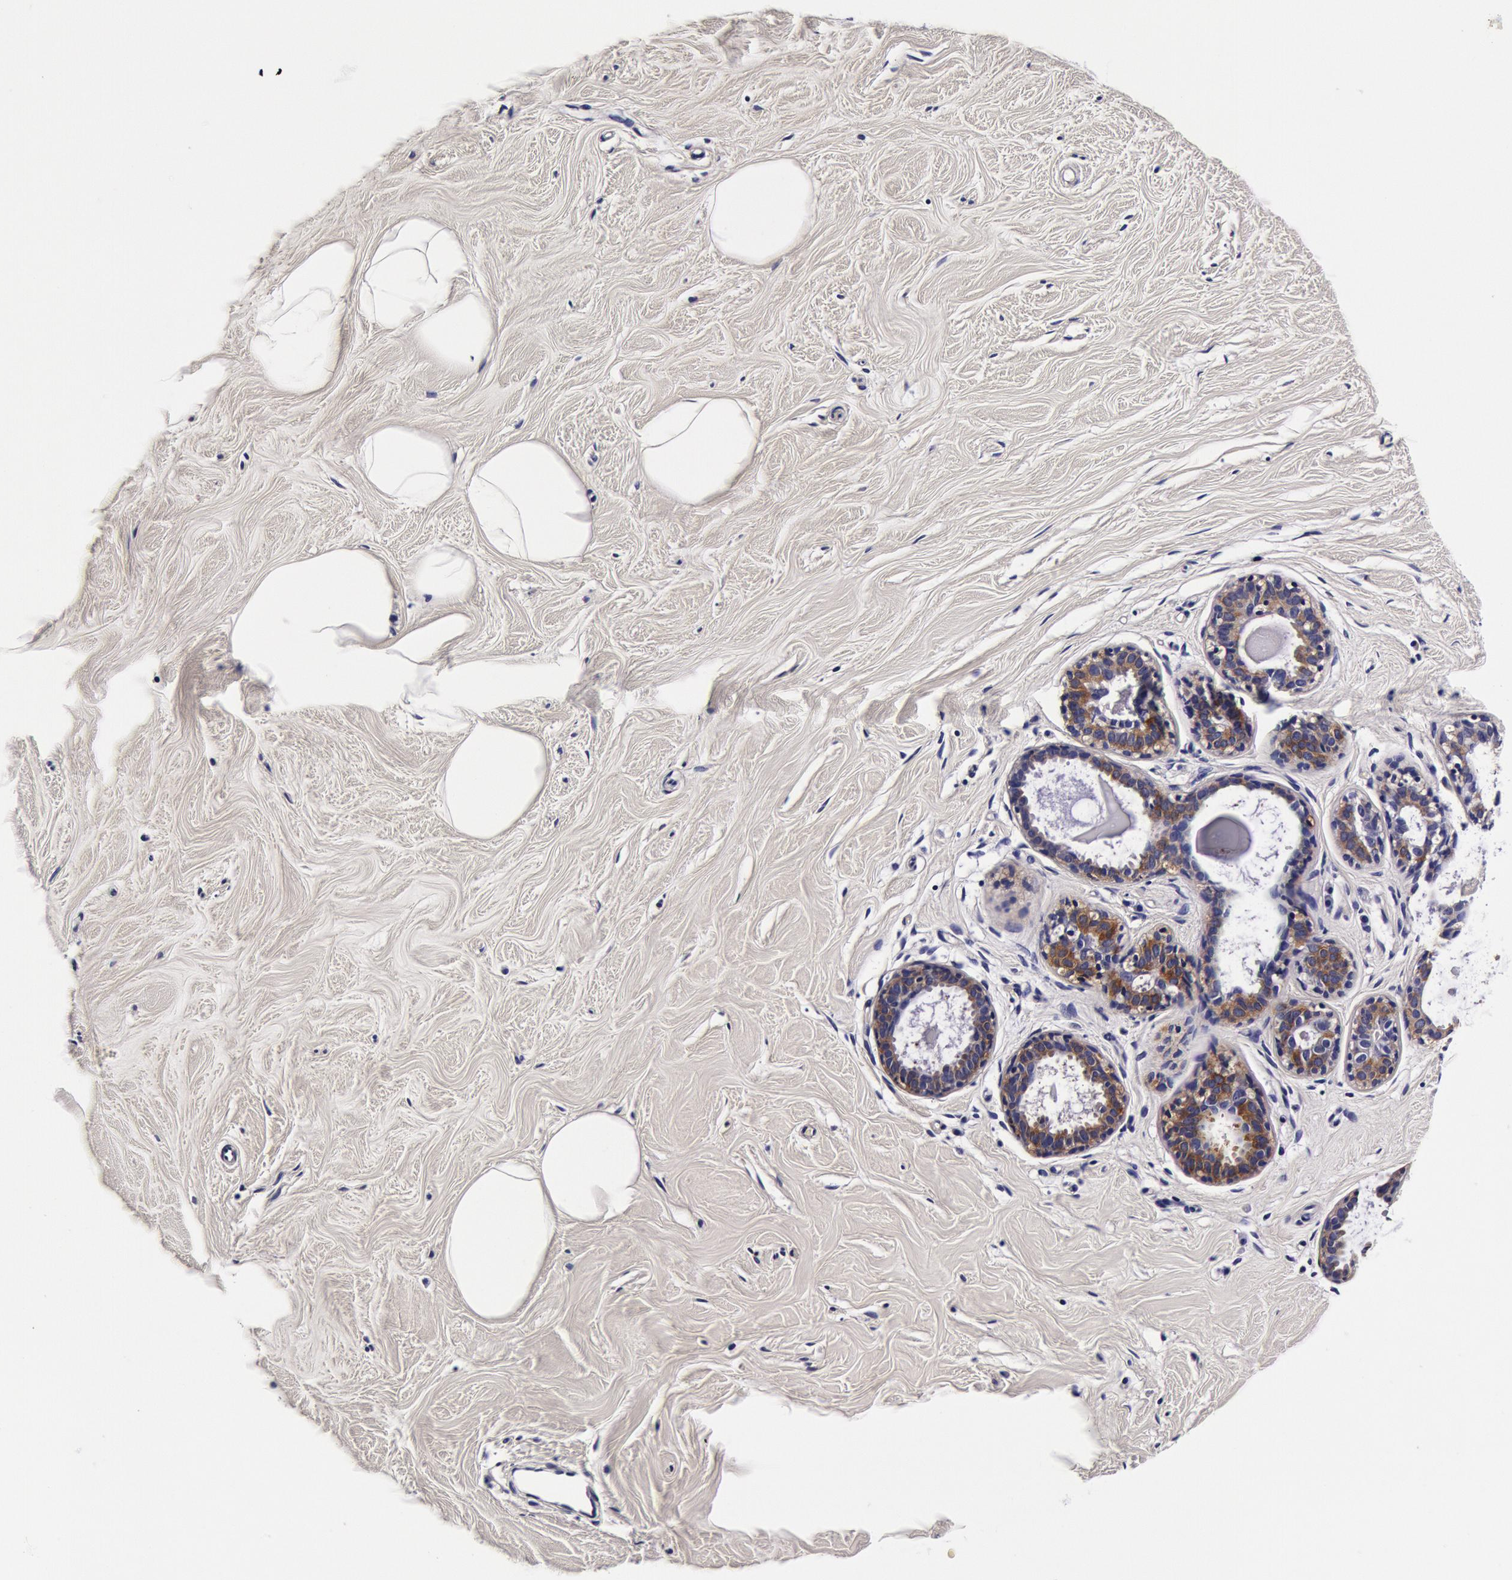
{"staining": {"intensity": "negative", "quantity": "none", "location": "none"}, "tissue": "breast", "cell_type": "Adipocytes", "image_type": "normal", "snomed": [{"axis": "morphology", "description": "Normal tissue, NOS"}, {"axis": "topography", "description": "Breast"}], "caption": "DAB (3,3'-diaminobenzidine) immunohistochemical staining of normal breast displays no significant positivity in adipocytes.", "gene": "CCDC22", "patient": {"sex": "female", "age": 44}}